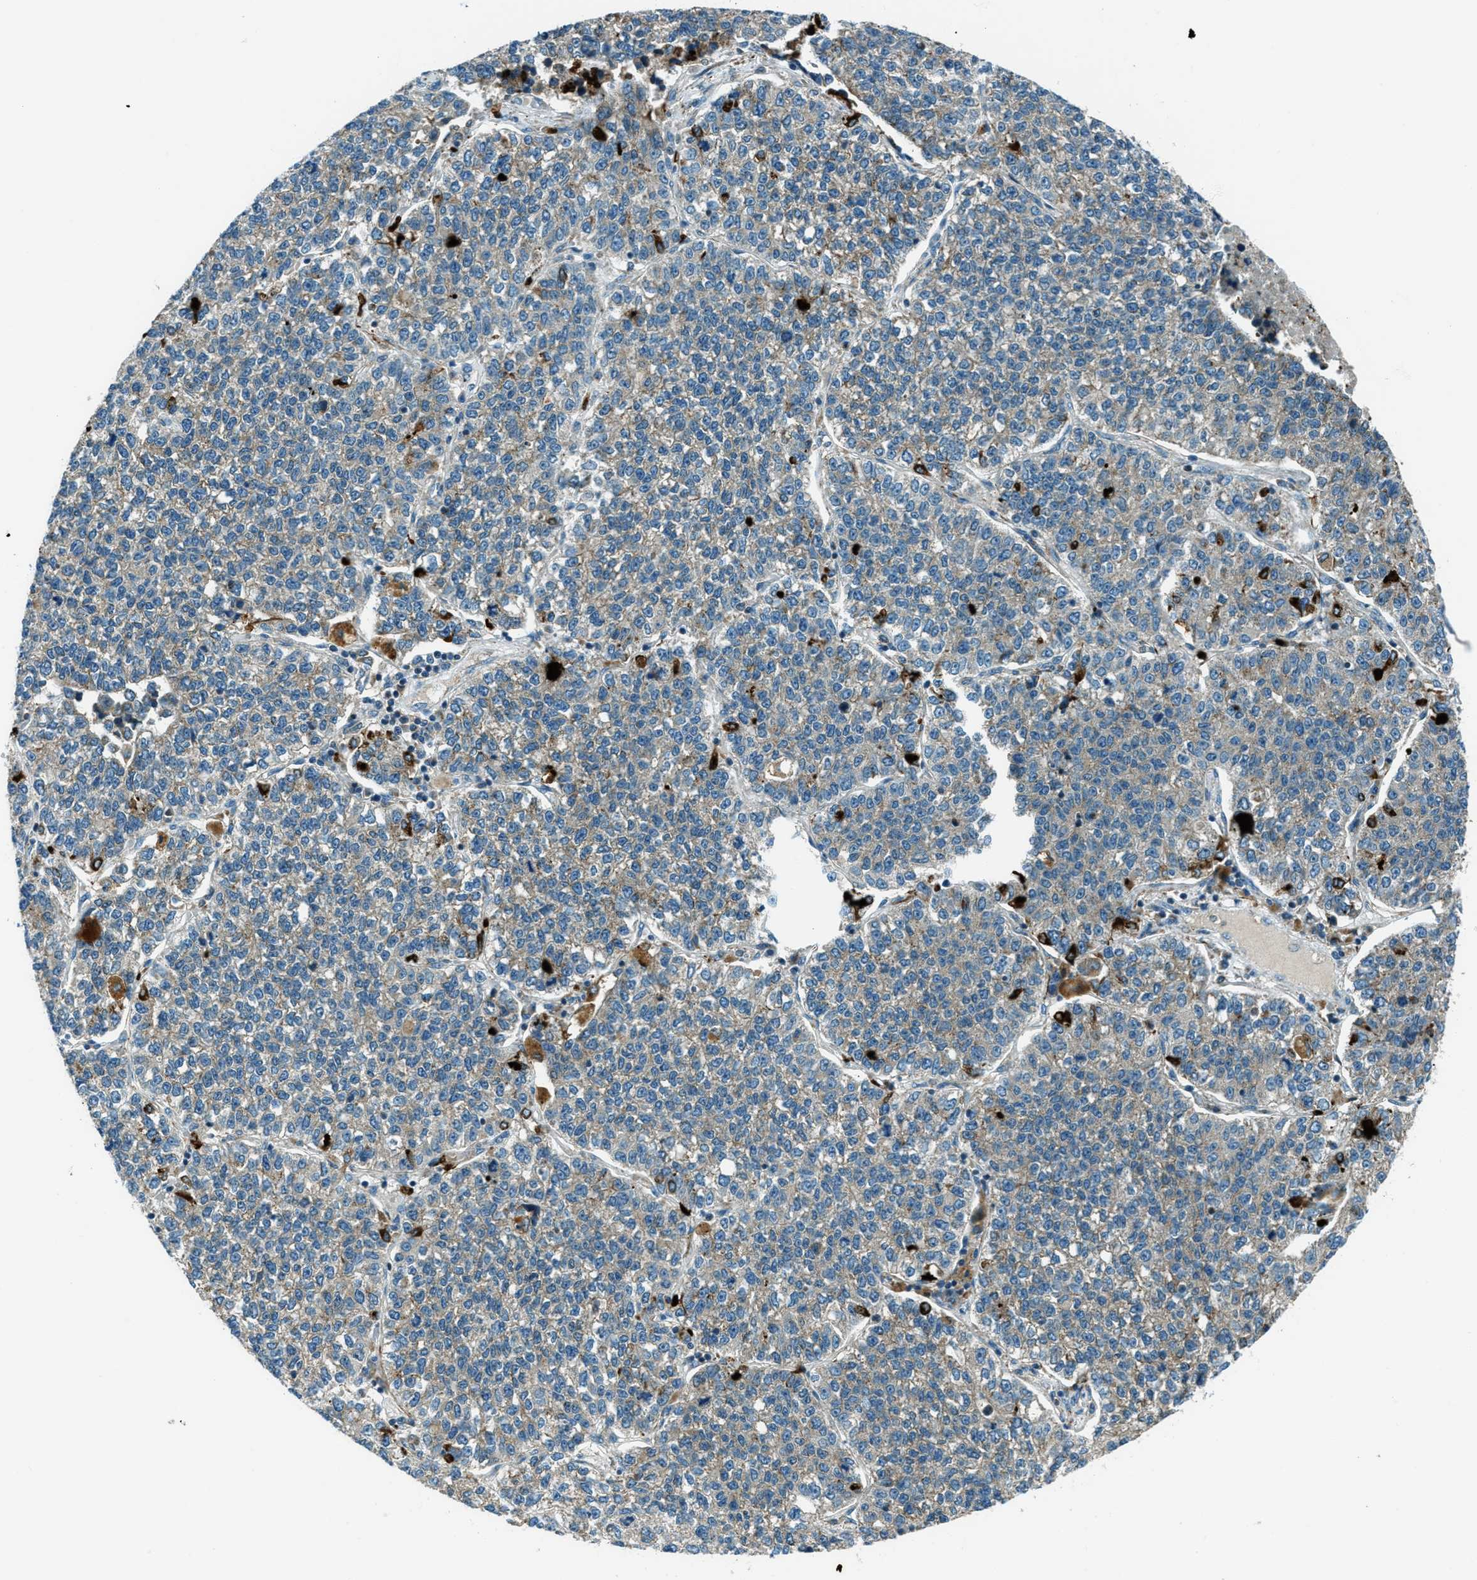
{"staining": {"intensity": "weak", "quantity": "<25%", "location": "cytoplasmic/membranous"}, "tissue": "lung cancer", "cell_type": "Tumor cells", "image_type": "cancer", "snomed": [{"axis": "morphology", "description": "Adenocarcinoma, NOS"}, {"axis": "topography", "description": "Lung"}], "caption": "An image of human adenocarcinoma (lung) is negative for staining in tumor cells.", "gene": "FAR1", "patient": {"sex": "male", "age": 49}}